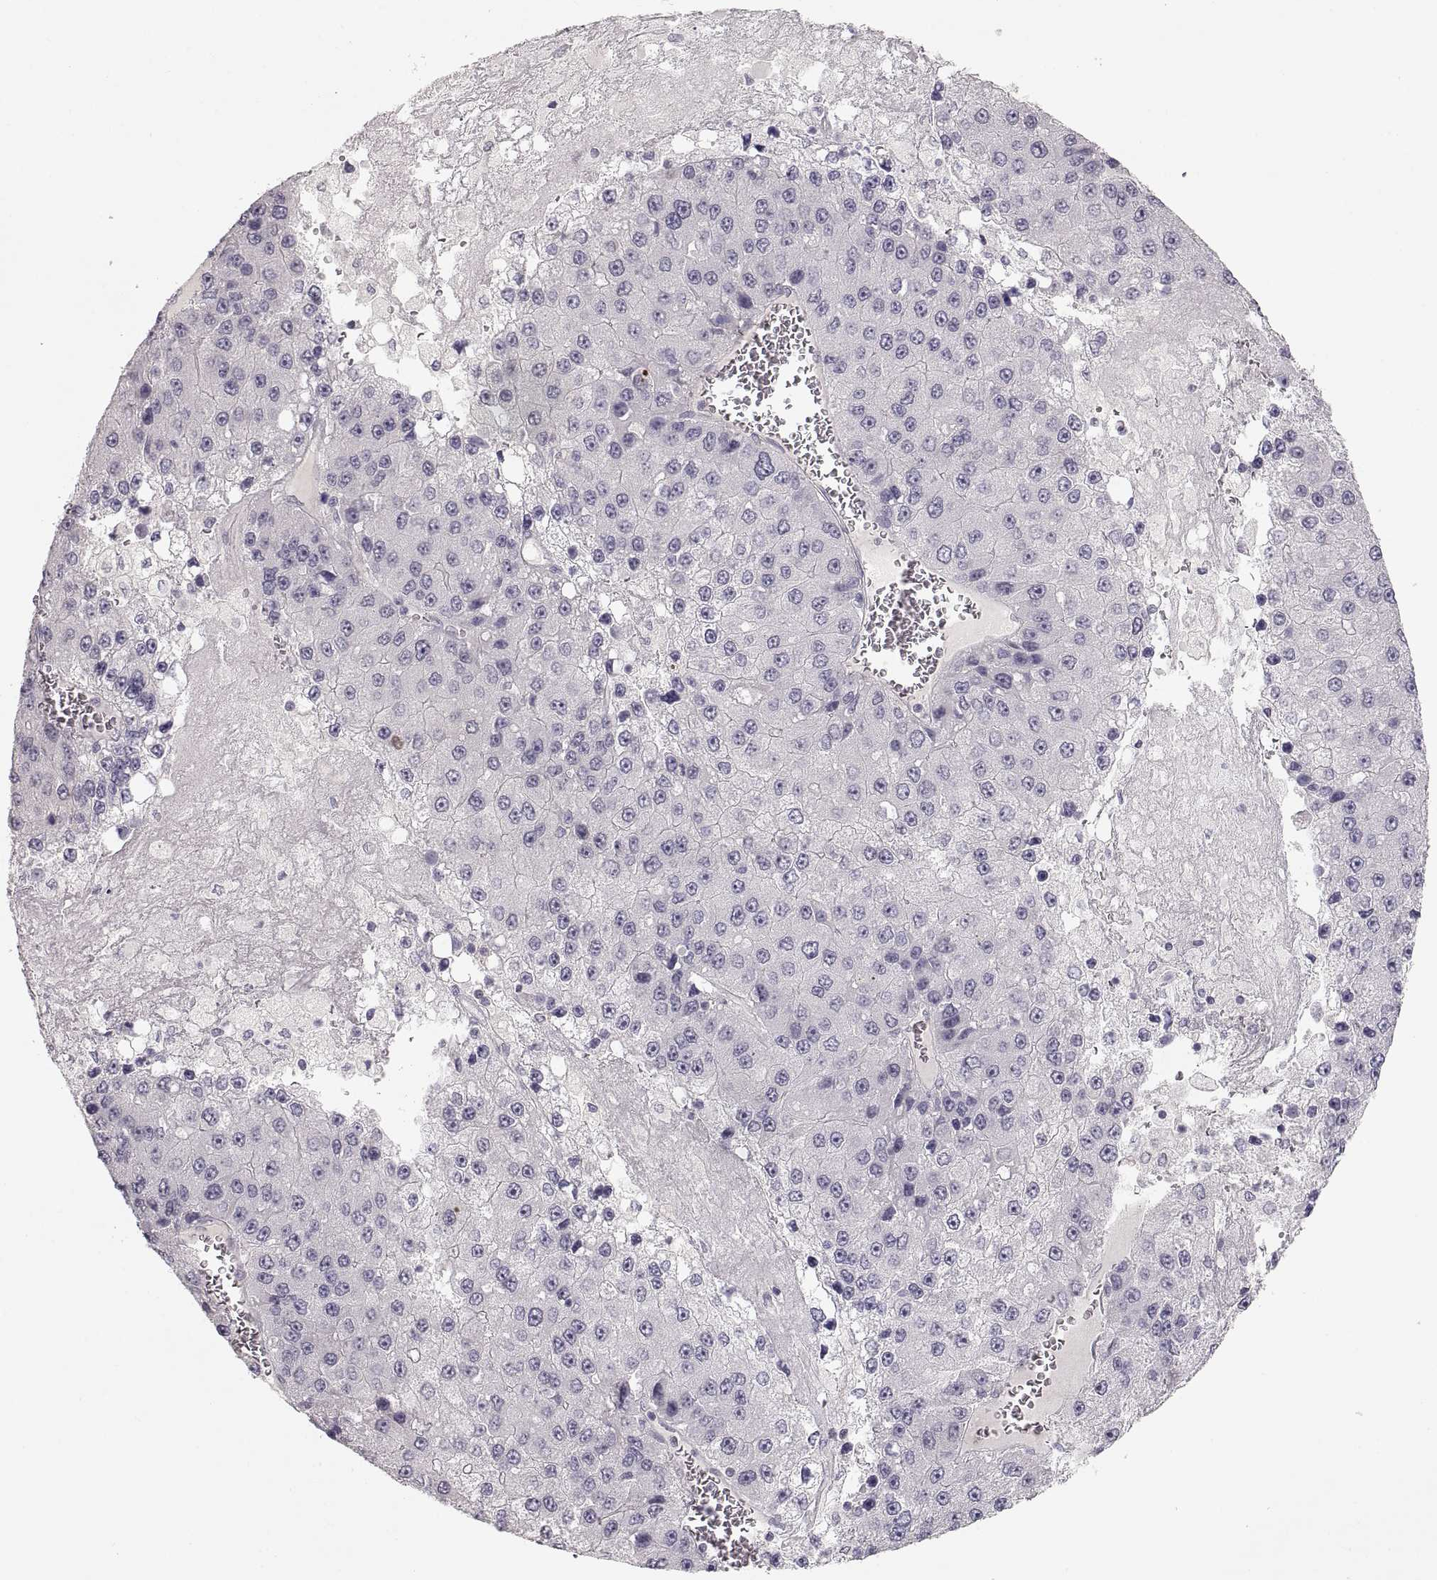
{"staining": {"intensity": "negative", "quantity": "none", "location": "none"}, "tissue": "liver cancer", "cell_type": "Tumor cells", "image_type": "cancer", "snomed": [{"axis": "morphology", "description": "Carcinoma, Hepatocellular, NOS"}, {"axis": "topography", "description": "Liver"}], "caption": "IHC histopathology image of neoplastic tissue: liver cancer stained with DAB shows no significant protein expression in tumor cells. (DAB IHC with hematoxylin counter stain).", "gene": "PCSK2", "patient": {"sex": "female", "age": 73}}